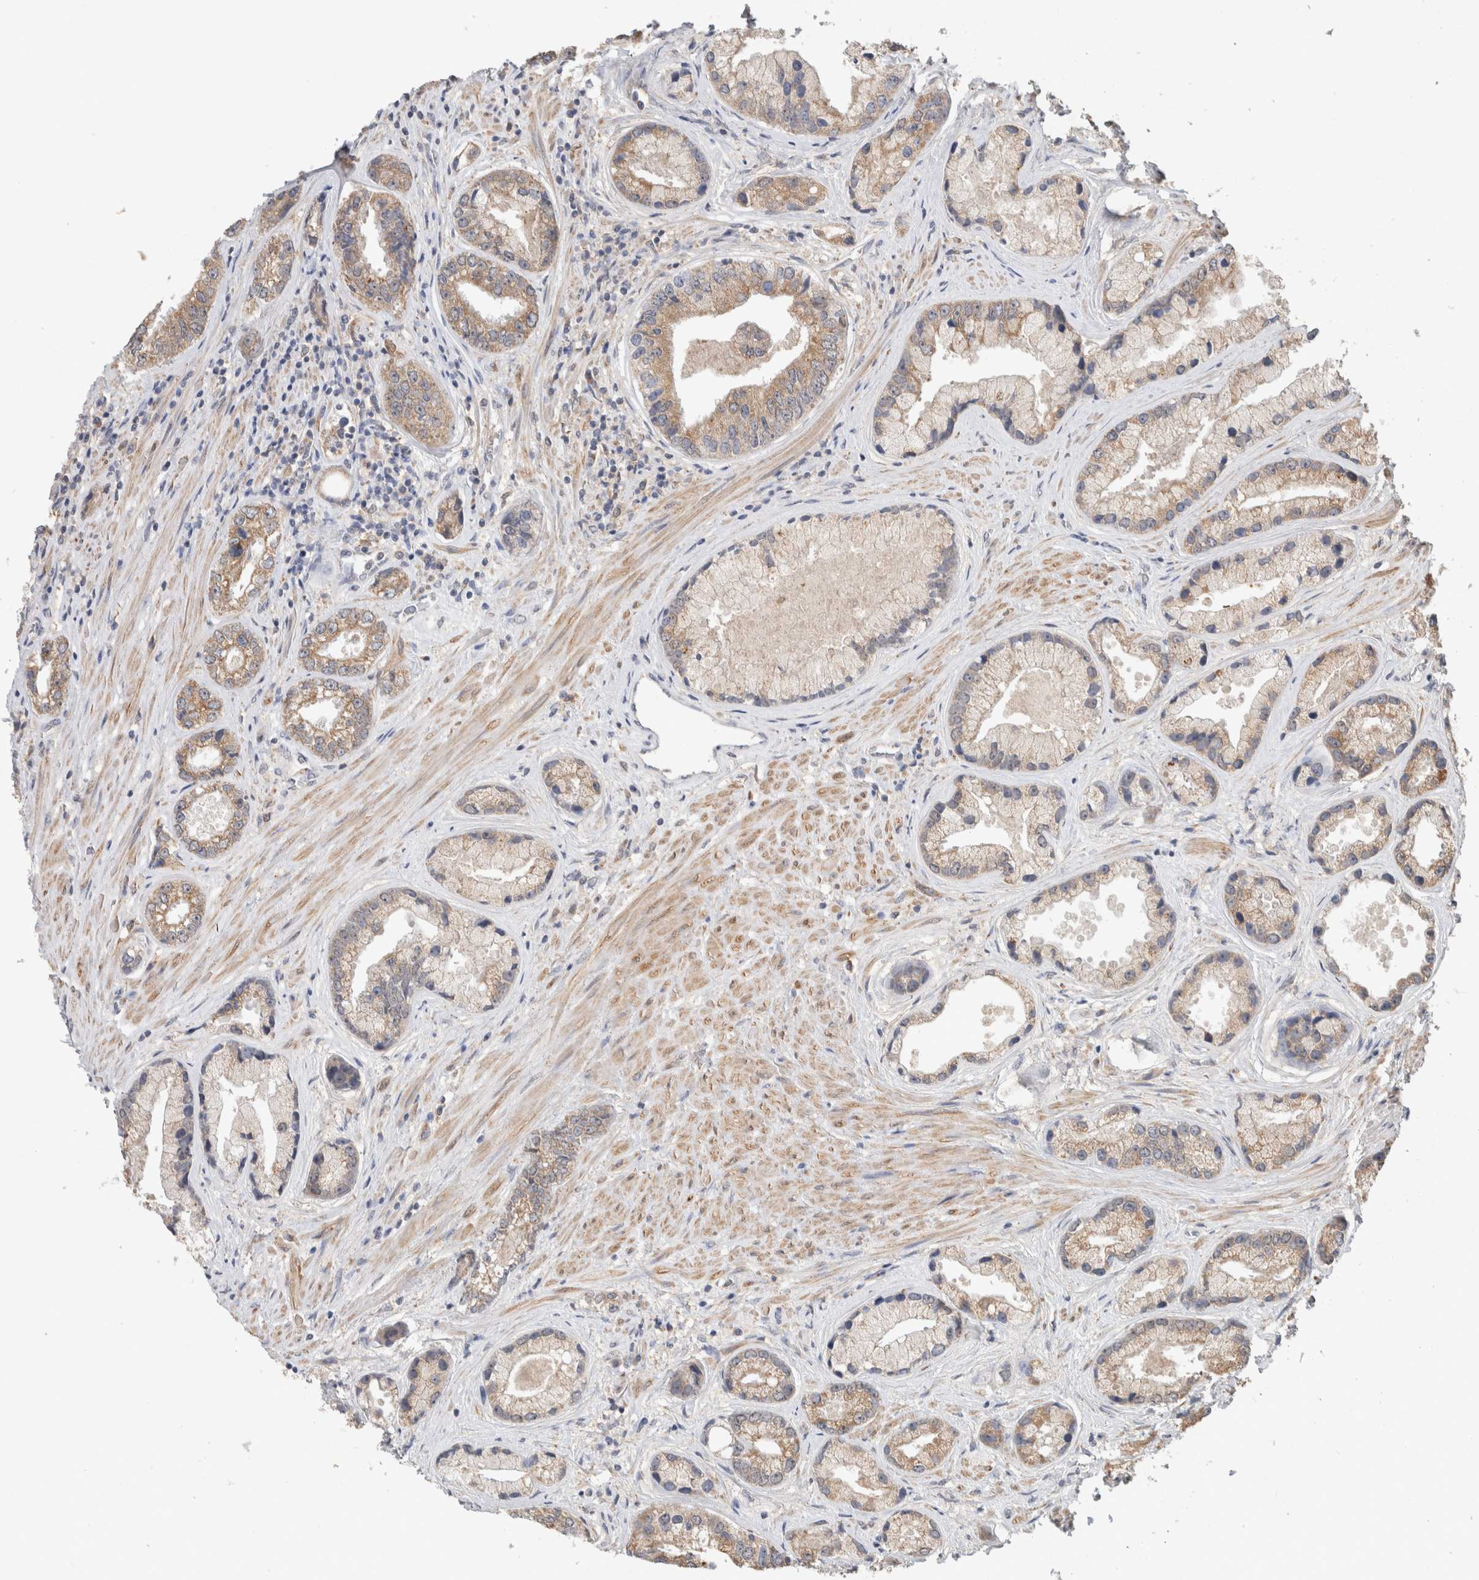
{"staining": {"intensity": "moderate", "quantity": ">75%", "location": "cytoplasmic/membranous"}, "tissue": "prostate cancer", "cell_type": "Tumor cells", "image_type": "cancer", "snomed": [{"axis": "morphology", "description": "Adenocarcinoma, High grade"}, {"axis": "topography", "description": "Prostate"}], "caption": "An IHC histopathology image of neoplastic tissue is shown. Protein staining in brown labels moderate cytoplasmic/membranous positivity in prostate cancer (high-grade adenocarcinoma) within tumor cells.", "gene": "RAB14", "patient": {"sex": "male", "age": 61}}